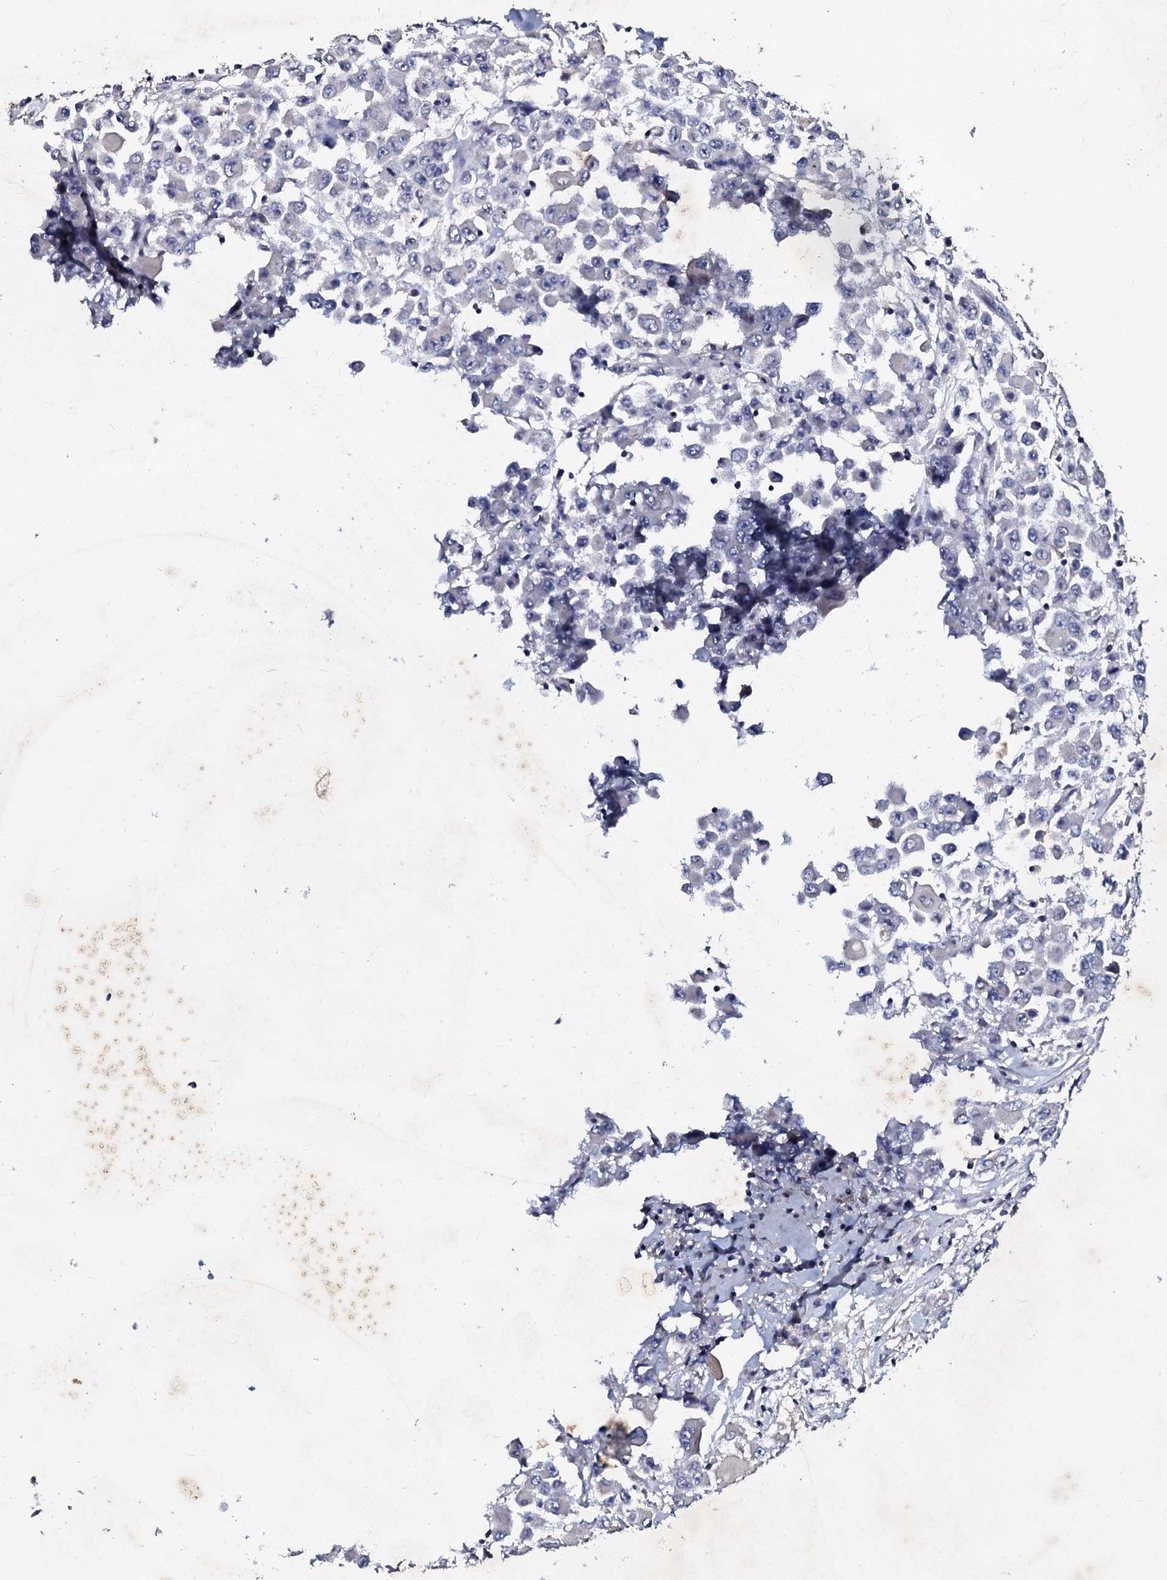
{"staining": {"intensity": "negative", "quantity": "none", "location": "none"}, "tissue": "colorectal cancer", "cell_type": "Tumor cells", "image_type": "cancer", "snomed": [{"axis": "morphology", "description": "Adenocarcinoma, NOS"}, {"axis": "topography", "description": "Colon"}], "caption": "IHC photomicrograph of human colorectal adenocarcinoma stained for a protein (brown), which shows no expression in tumor cells.", "gene": "SLC37A4", "patient": {"sex": "male", "age": 51}}